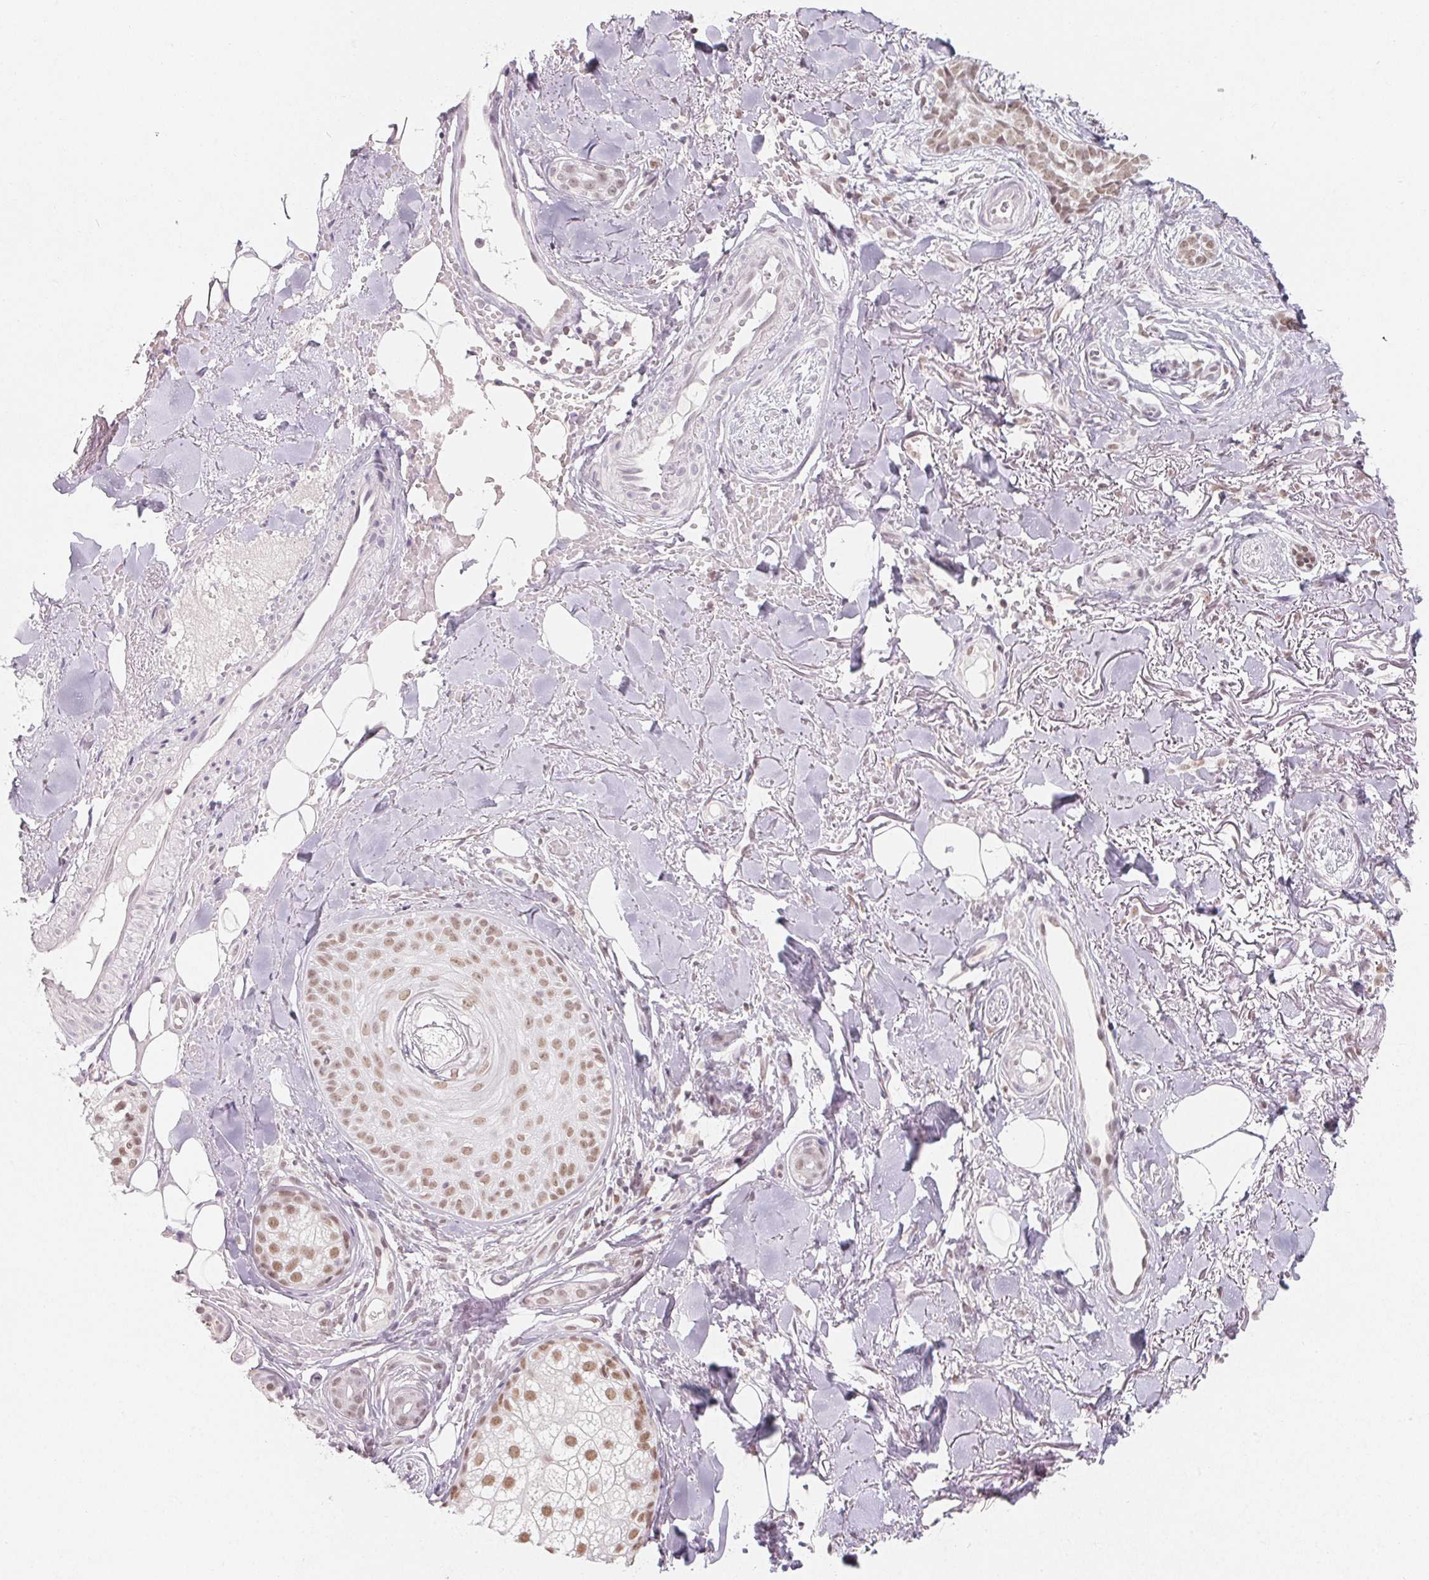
{"staining": {"intensity": "moderate", "quantity": ">75%", "location": "nuclear"}, "tissue": "skin cancer", "cell_type": "Tumor cells", "image_type": "cancer", "snomed": [{"axis": "morphology", "description": "Basal cell carcinoma"}, {"axis": "morphology", "description": "BCC, high aggressive"}, {"axis": "topography", "description": "Skin"}], "caption": "This photomicrograph exhibits immunohistochemistry staining of human skin cancer (basal cell carcinoma), with medium moderate nuclear positivity in approximately >75% of tumor cells.", "gene": "NXF3", "patient": {"sex": "female", "age": 79}}